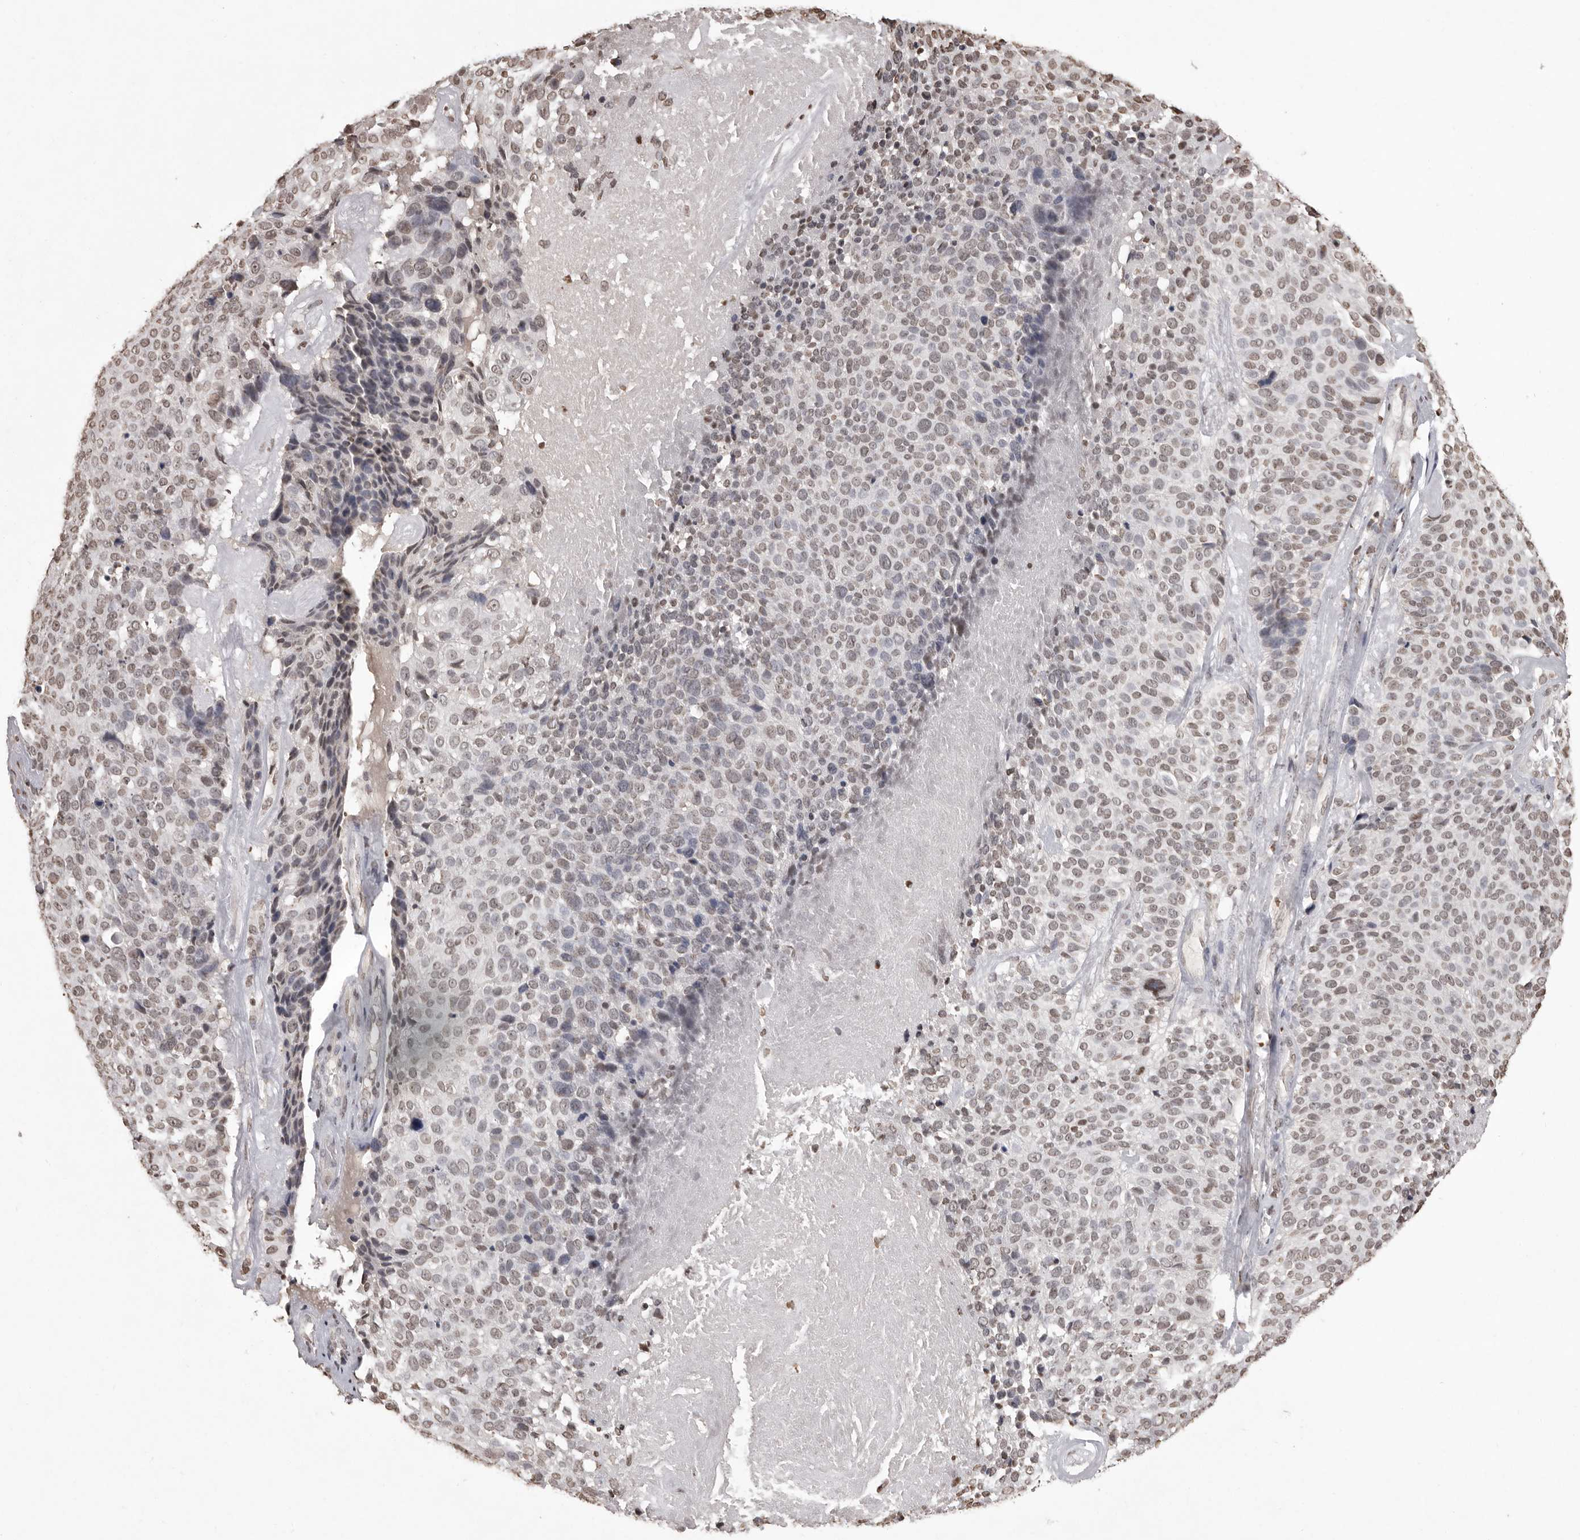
{"staining": {"intensity": "weak", "quantity": "25%-75%", "location": "nuclear"}, "tissue": "cervical cancer", "cell_type": "Tumor cells", "image_type": "cancer", "snomed": [{"axis": "morphology", "description": "Squamous cell carcinoma, NOS"}, {"axis": "topography", "description": "Cervix"}], "caption": "Immunohistochemical staining of cervical cancer displays low levels of weak nuclear staining in approximately 25%-75% of tumor cells. (Stains: DAB in brown, nuclei in blue, Microscopy: brightfield microscopy at high magnification).", "gene": "WDR45", "patient": {"sex": "female", "age": 74}}